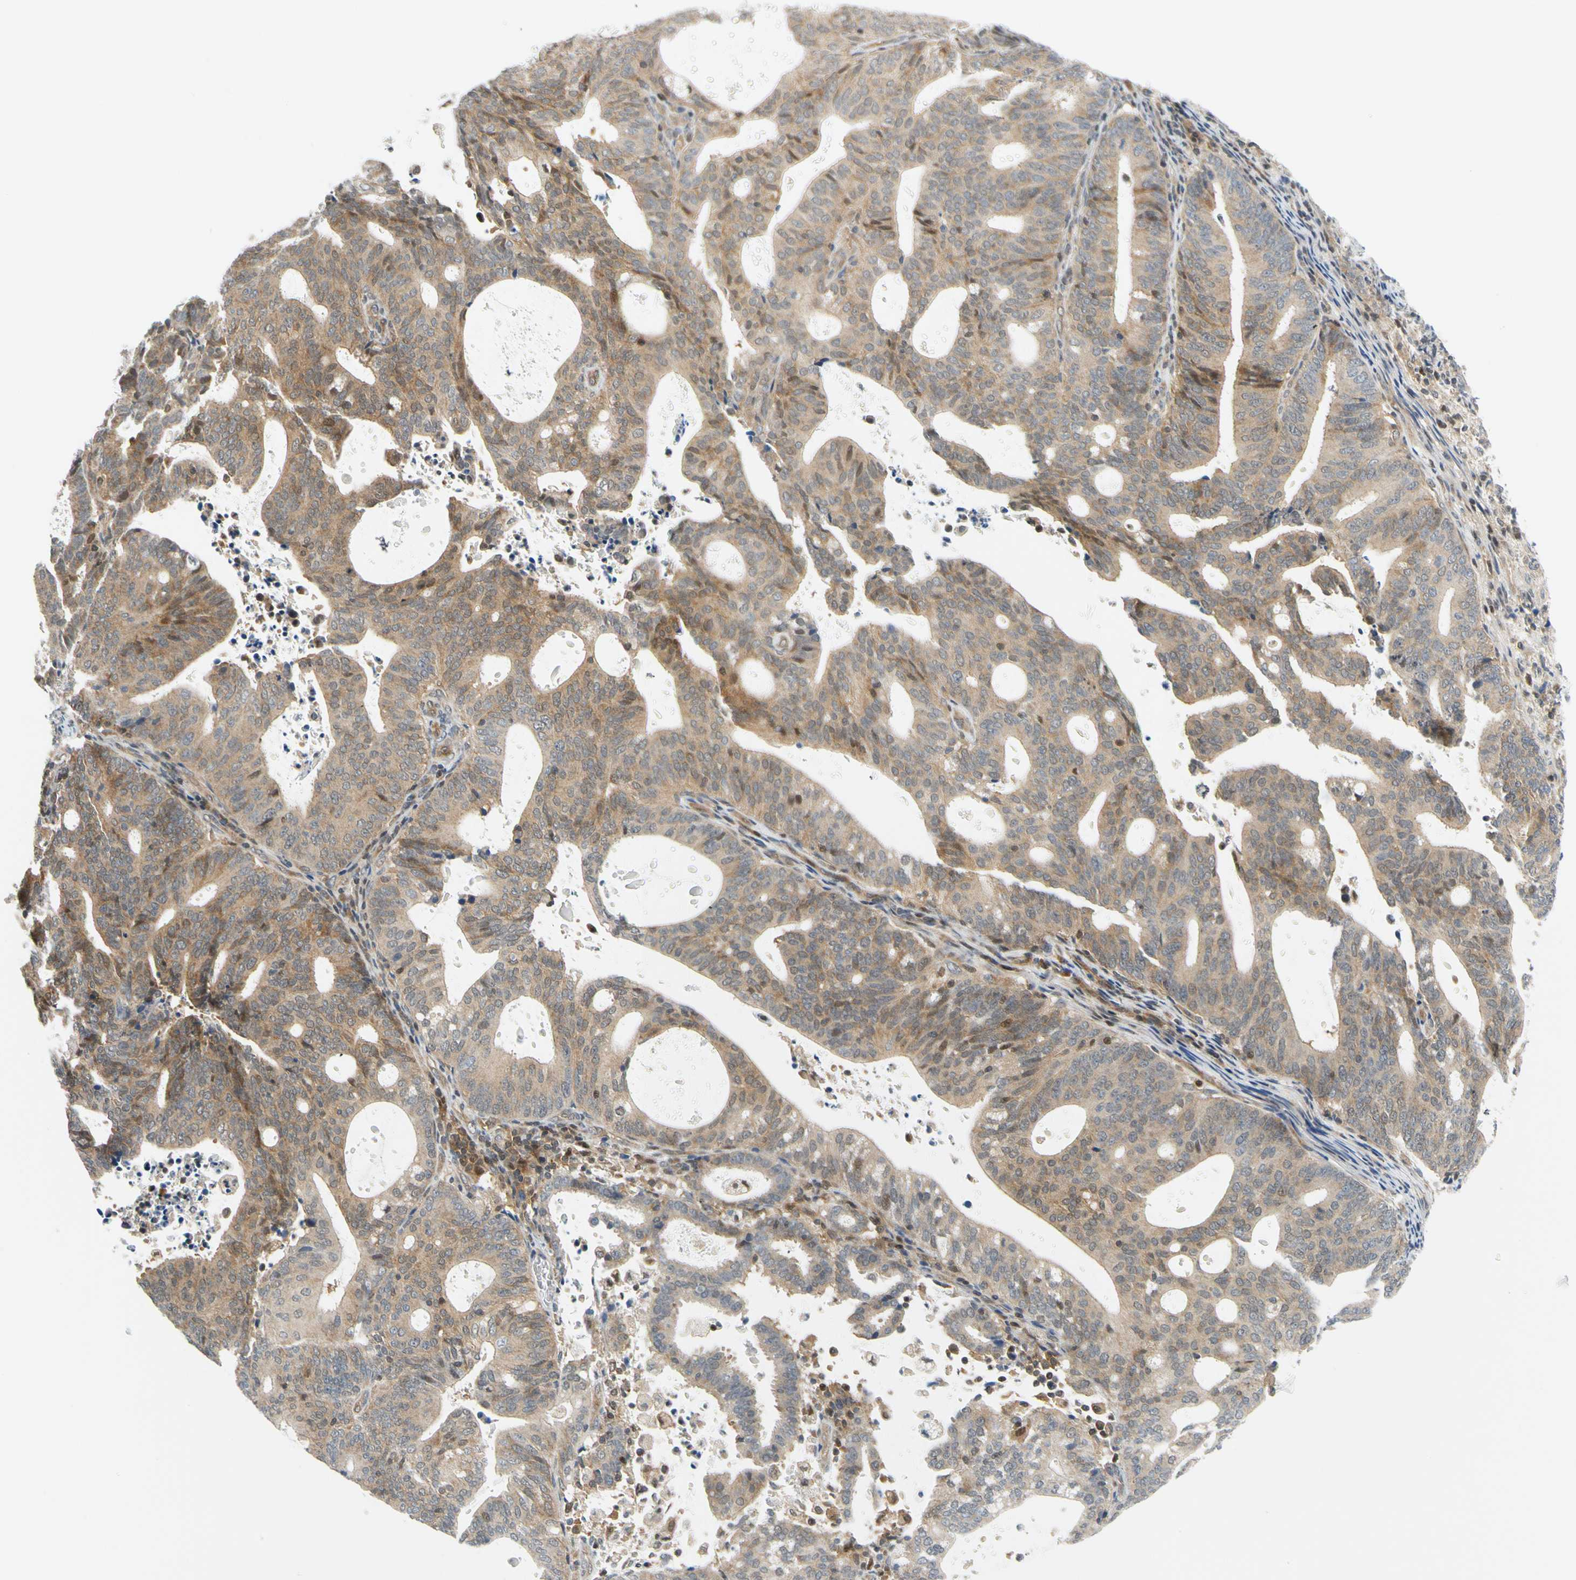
{"staining": {"intensity": "moderate", "quantity": ">75%", "location": "cytoplasmic/membranous"}, "tissue": "endometrial cancer", "cell_type": "Tumor cells", "image_type": "cancer", "snomed": [{"axis": "morphology", "description": "Adenocarcinoma, NOS"}, {"axis": "topography", "description": "Uterus"}], "caption": "The immunohistochemical stain highlights moderate cytoplasmic/membranous staining in tumor cells of endometrial cancer tissue. The staining is performed using DAB (3,3'-diaminobenzidine) brown chromogen to label protein expression. The nuclei are counter-stained blue using hematoxylin.", "gene": "MAPK9", "patient": {"sex": "female", "age": 83}}